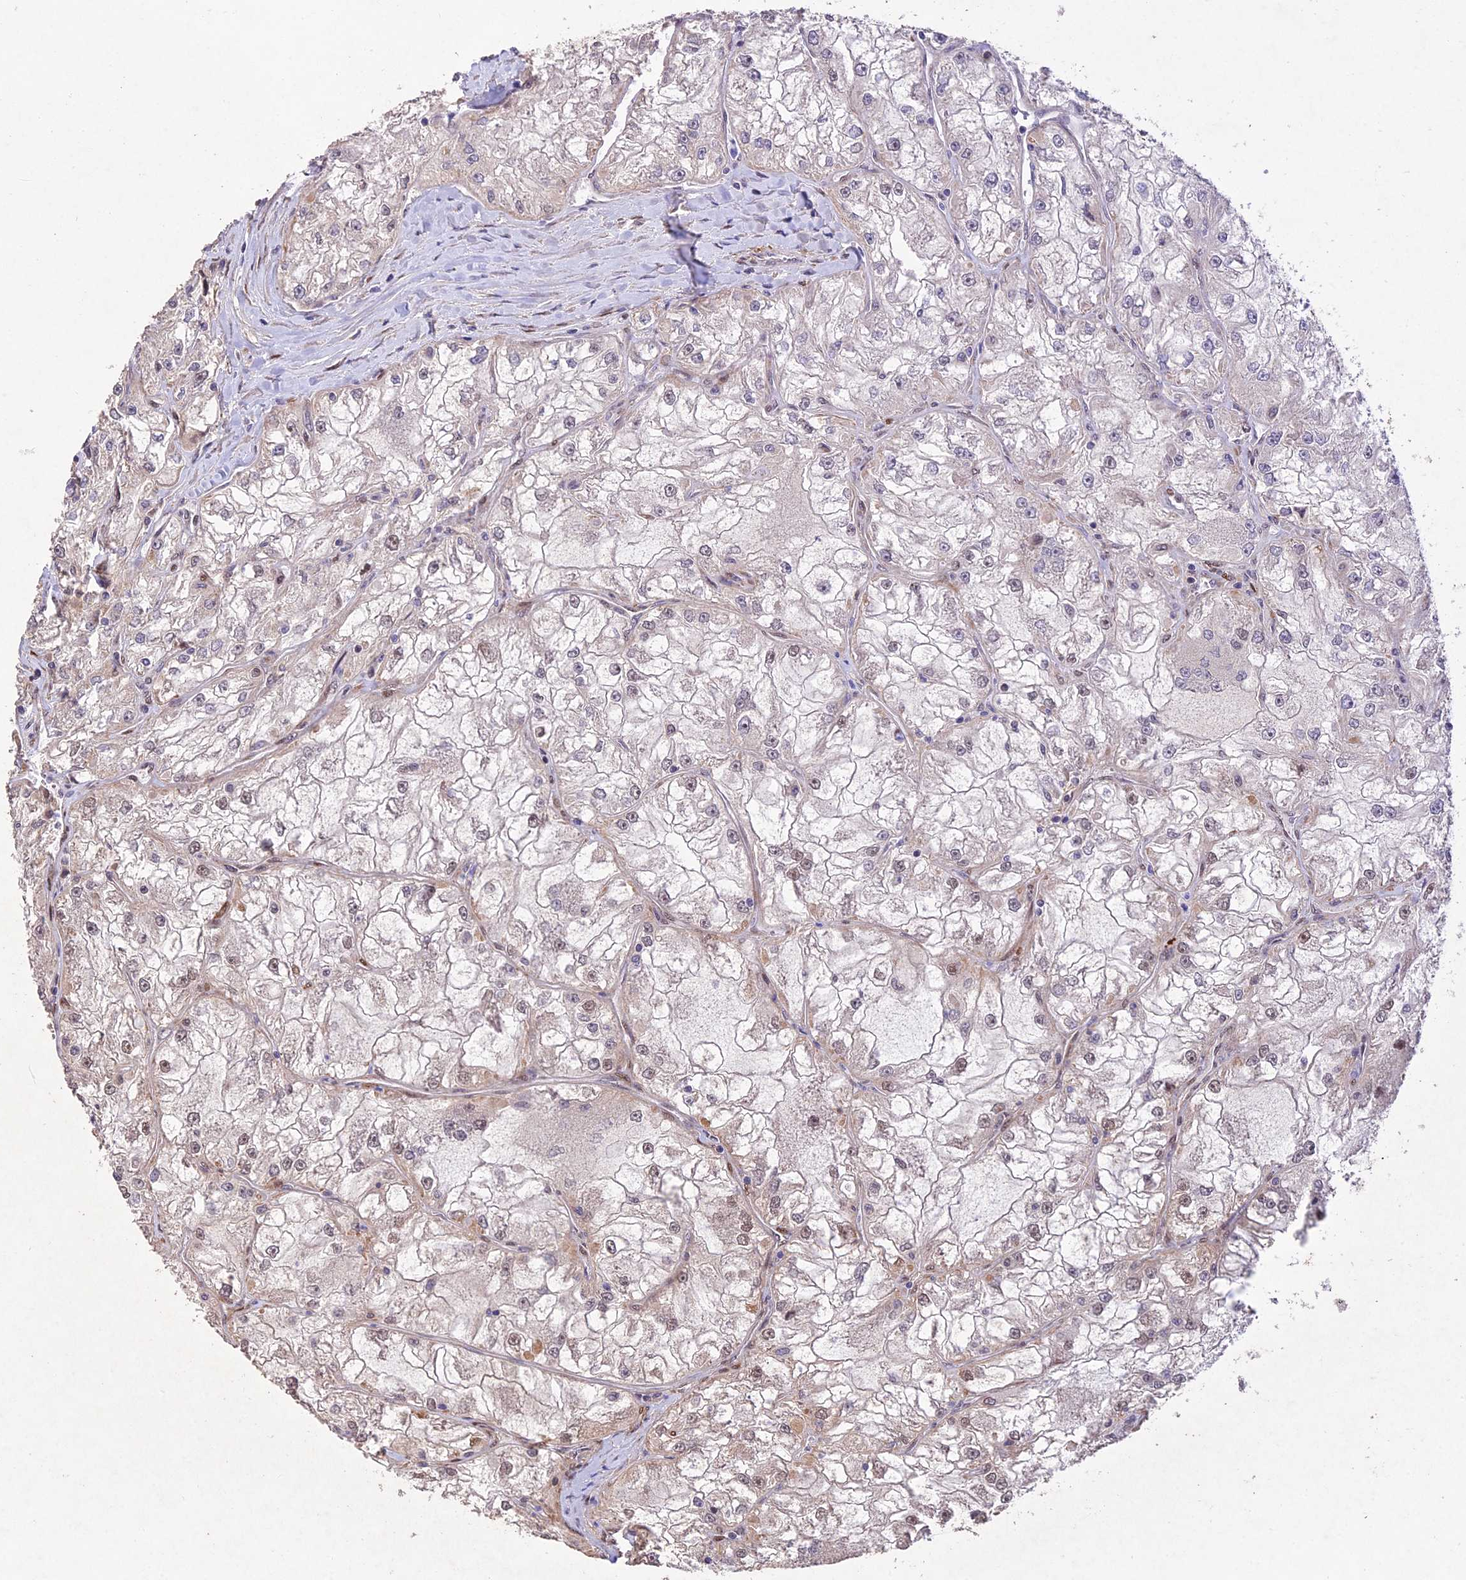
{"staining": {"intensity": "weak", "quantity": "<25%", "location": "nuclear"}, "tissue": "renal cancer", "cell_type": "Tumor cells", "image_type": "cancer", "snomed": [{"axis": "morphology", "description": "Adenocarcinoma, NOS"}, {"axis": "topography", "description": "Kidney"}], "caption": "The micrograph demonstrates no significant staining in tumor cells of renal cancer (adenocarcinoma).", "gene": "WDR55", "patient": {"sex": "female", "age": 72}}